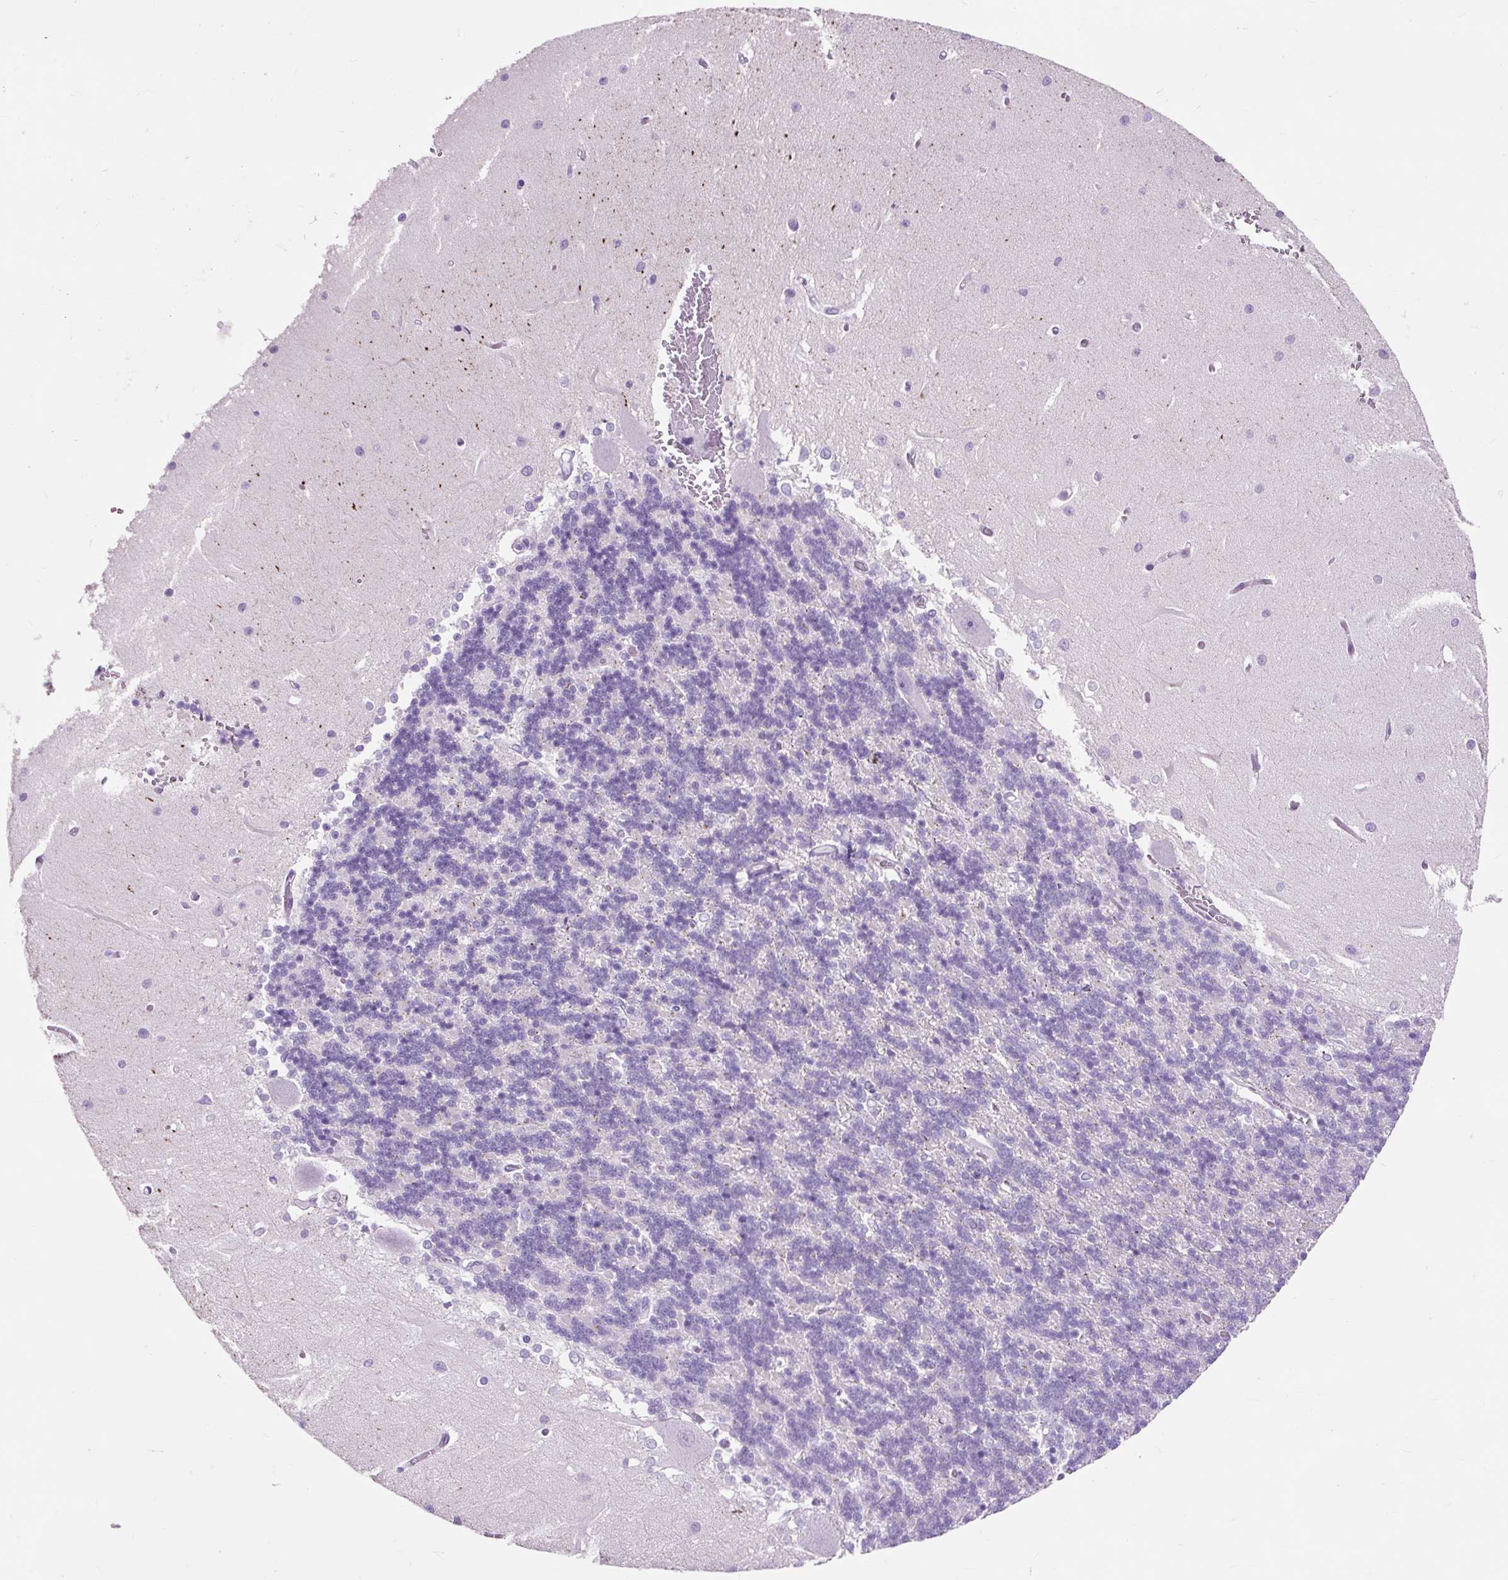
{"staining": {"intensity": "negative", "quantity": "none", "location": "none"}, "tissue": "cerebellum", "cell_type": "Cells in granular layer", "image_type": "normal", "snomed": [{"axis": "morphology", "description": "Normal tissue, NOS"}, {"axis": "topography", "description": "Cerebellum"}], "caption": "There is no significant positivity in cells in granular layer of cerebellum.", "gene": "OR10A7", "patient": {"sex": "male", "age": 37}}